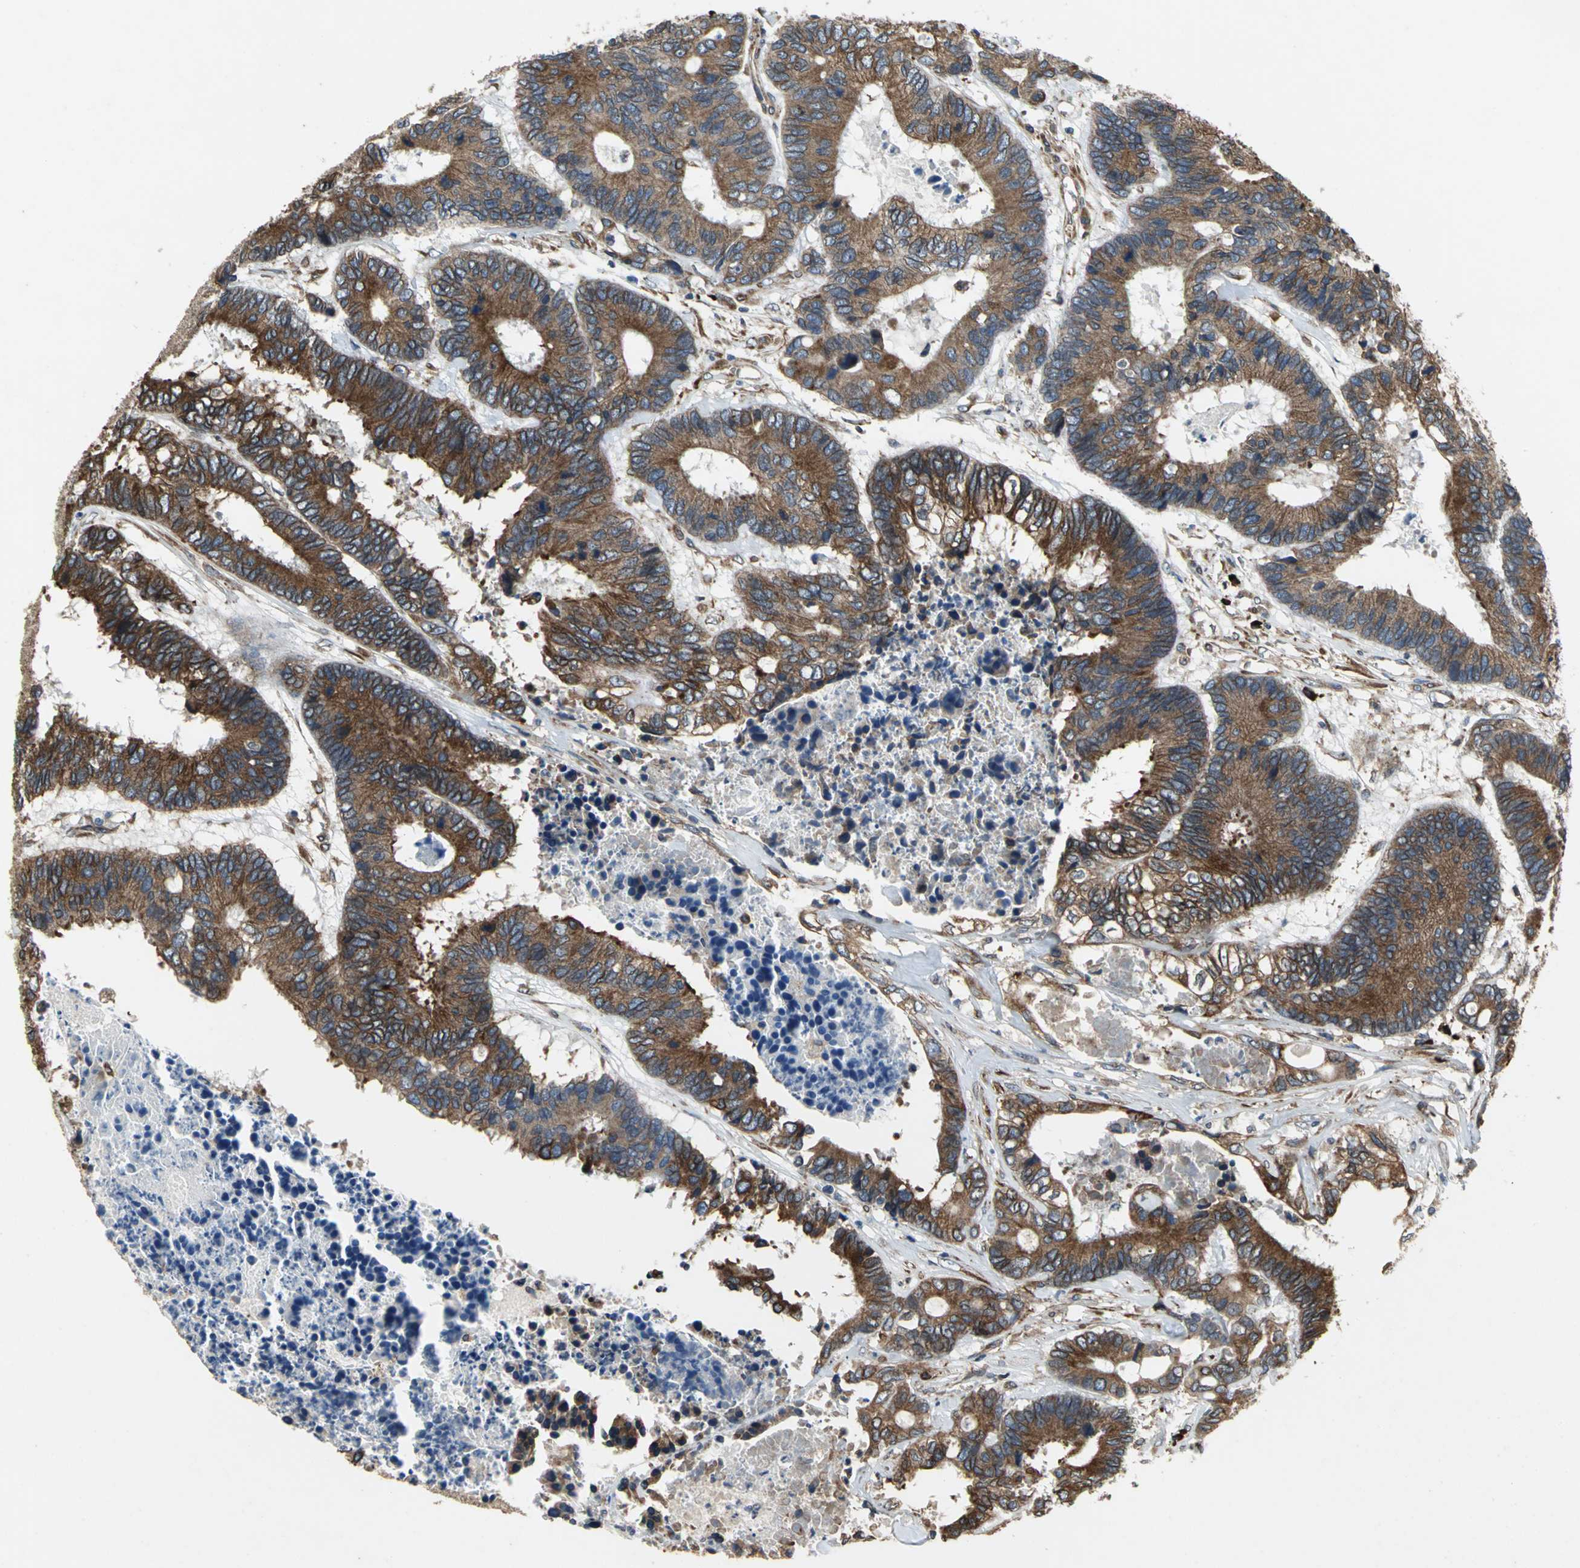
{"staining": {"intensity": "moderate", "quantity": ">75%", "location": "cytoplasmic/membranous"}, "tissue": "colorectal cancer", "cell_type": "Tumor cells", "image_type": "cancer", "snomed": [{"axis": "morphology", "description": "Adenocarcinoma, NOS"}, {"axis": "topography", "description": "Rectum"}], "caption": "Immunohistochemical staining of human colorectal cancer (adenocarcinoma) shows medium levels of moderate cytoplasmic/membranous protein positivity in approximately >75% of tumor cells.", "gene": "SYVN1", "patient": {"sex": "male", "age": 55}}